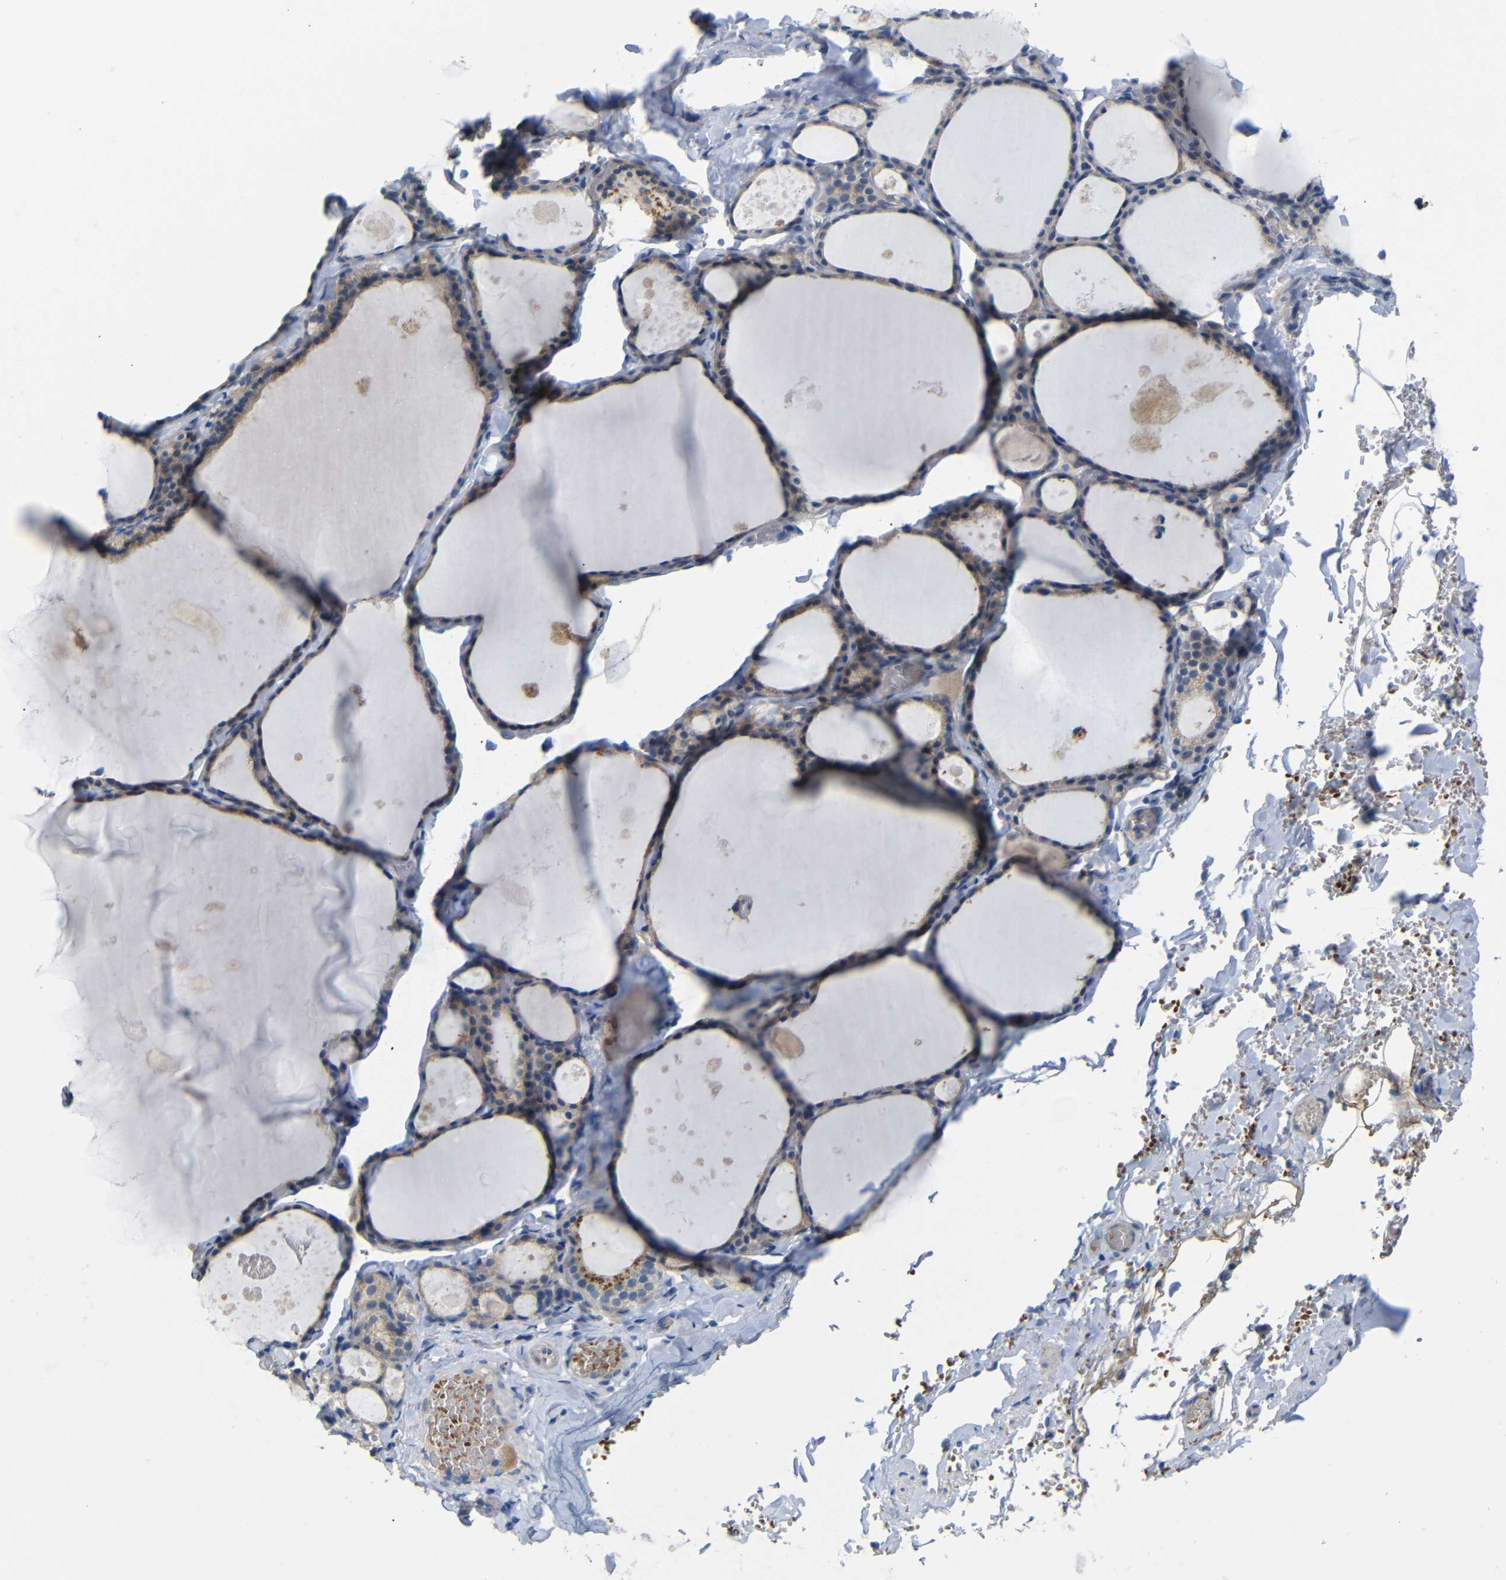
{"staining": {"intensity": "moderate", "quantity": ">75%", "location": "cytoplasmic/membranous"}, "tissue": "thyroid gland", "cell_type": "Glandular cells", "image_type": "normal", "snomed": [{"axis": "morphology", "description": "Normal tissue, NOS"}, {"axis": "topography", "description": "Thyroid gland"}], "caption": "Immunohistochemistry of normal human thyroid gland demonstrates medium levels of moderate cytoplasmic/membranous staining in about >75% of glandular cells.", "gene": "TBC1D32", "patient": {"sex": "male", "age": 56}}